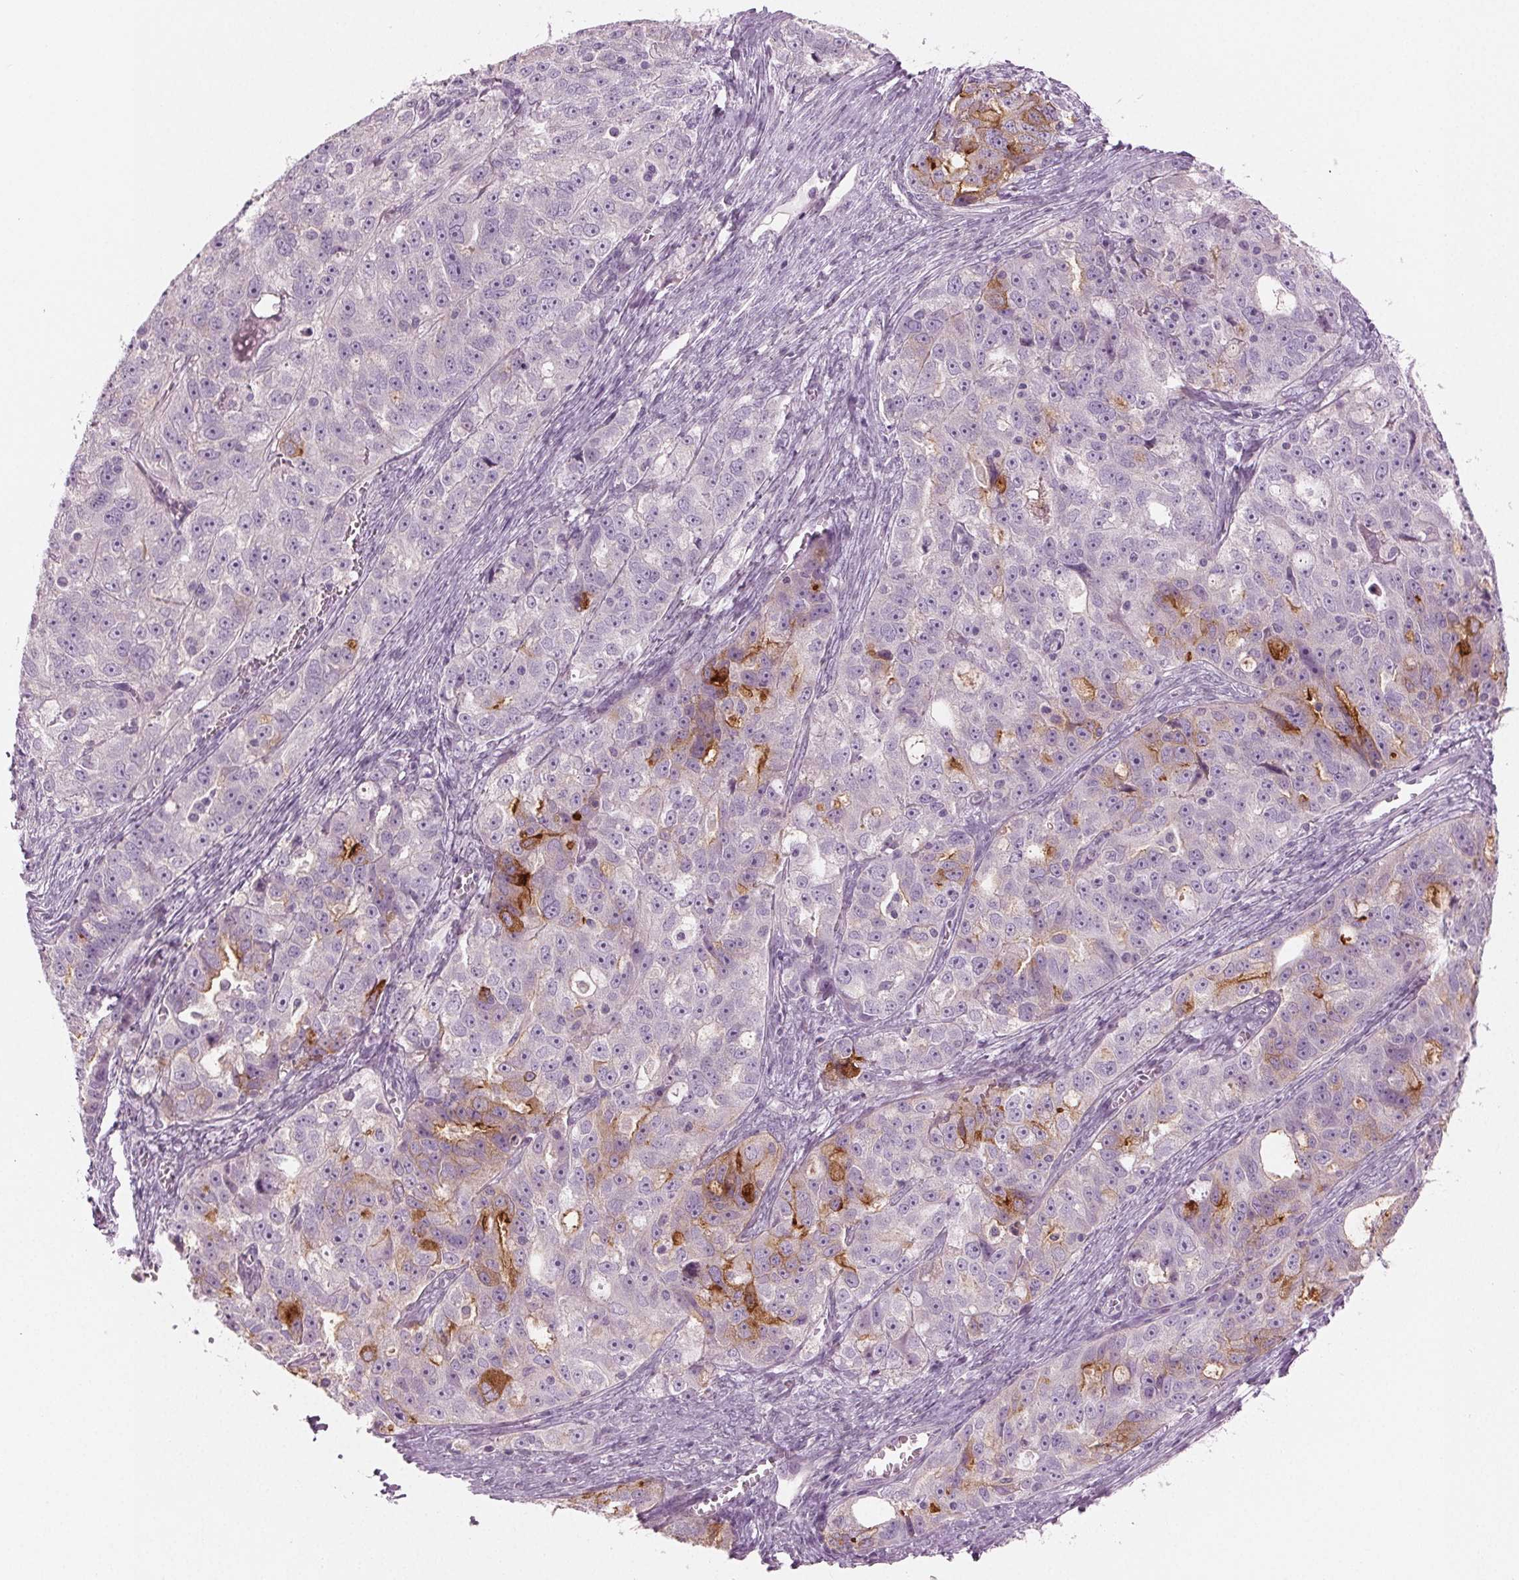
{"staining": {"intensity": "moderate", "quantity": "<25%", "location": "cytoplasmic/membranous"}, "tissue": "ovarian cancer", "cell_type": "Tumor cells", "image_type": "cancer", "snomed": [{"axis": "morphology", "description": "Cystadenocarcinoma, serous, NOS"}, {"axis": "topography", "description": "Ovary"}], "caption": "A photomicrograph showing moderate cytoplasmic/membranous positivity in about <25% of tumor cells in ovarian serous cystadenocarcinoma, as visualized by brown immunohistochemical staining.", "gene": "PRAP1", "patient": {"sex": "female", "age": 51}}